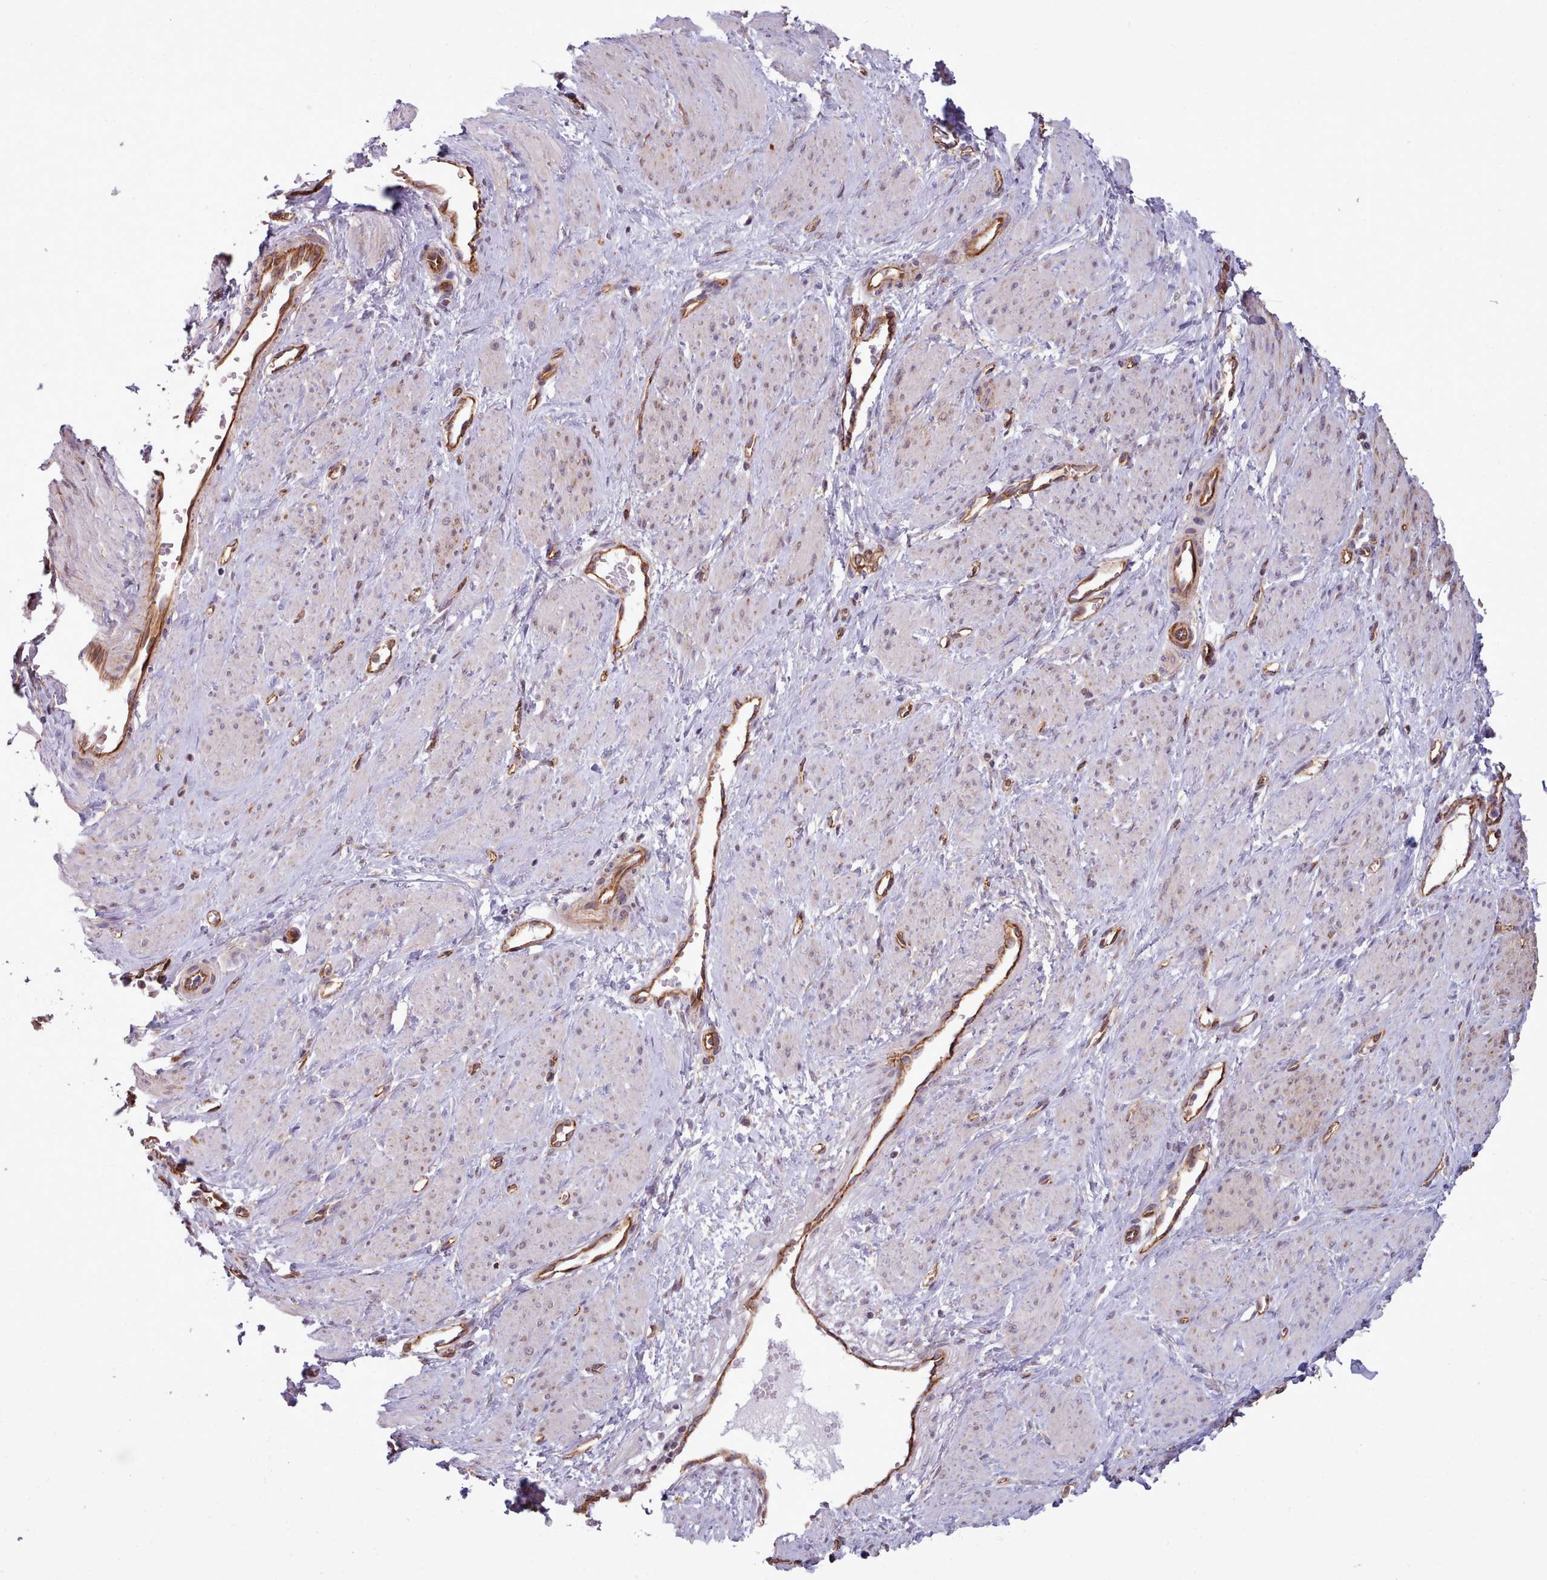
{"staining": {"intensity": "weak", "quantity": "<25%", "location": "cytoplasmic/membranous"}, "tissue": "smooth muscle", "cell_type": "Smooth muscle cells", "image_type": "normal", "snomed": [{"axis": "morphology", "description": "Normal tissue, NOS"}, {"axis": "topography", "description": "Smooth muscle"}, {"axis": "topography", "description": "Uterus"}], "caption": "The micrograph reveals no significant expression in smooth muscle cells of smooth muscle. Nuclei are stained in blue.", "gene": "MRPL46", "patient": {"sex": "female", "age": 39}}